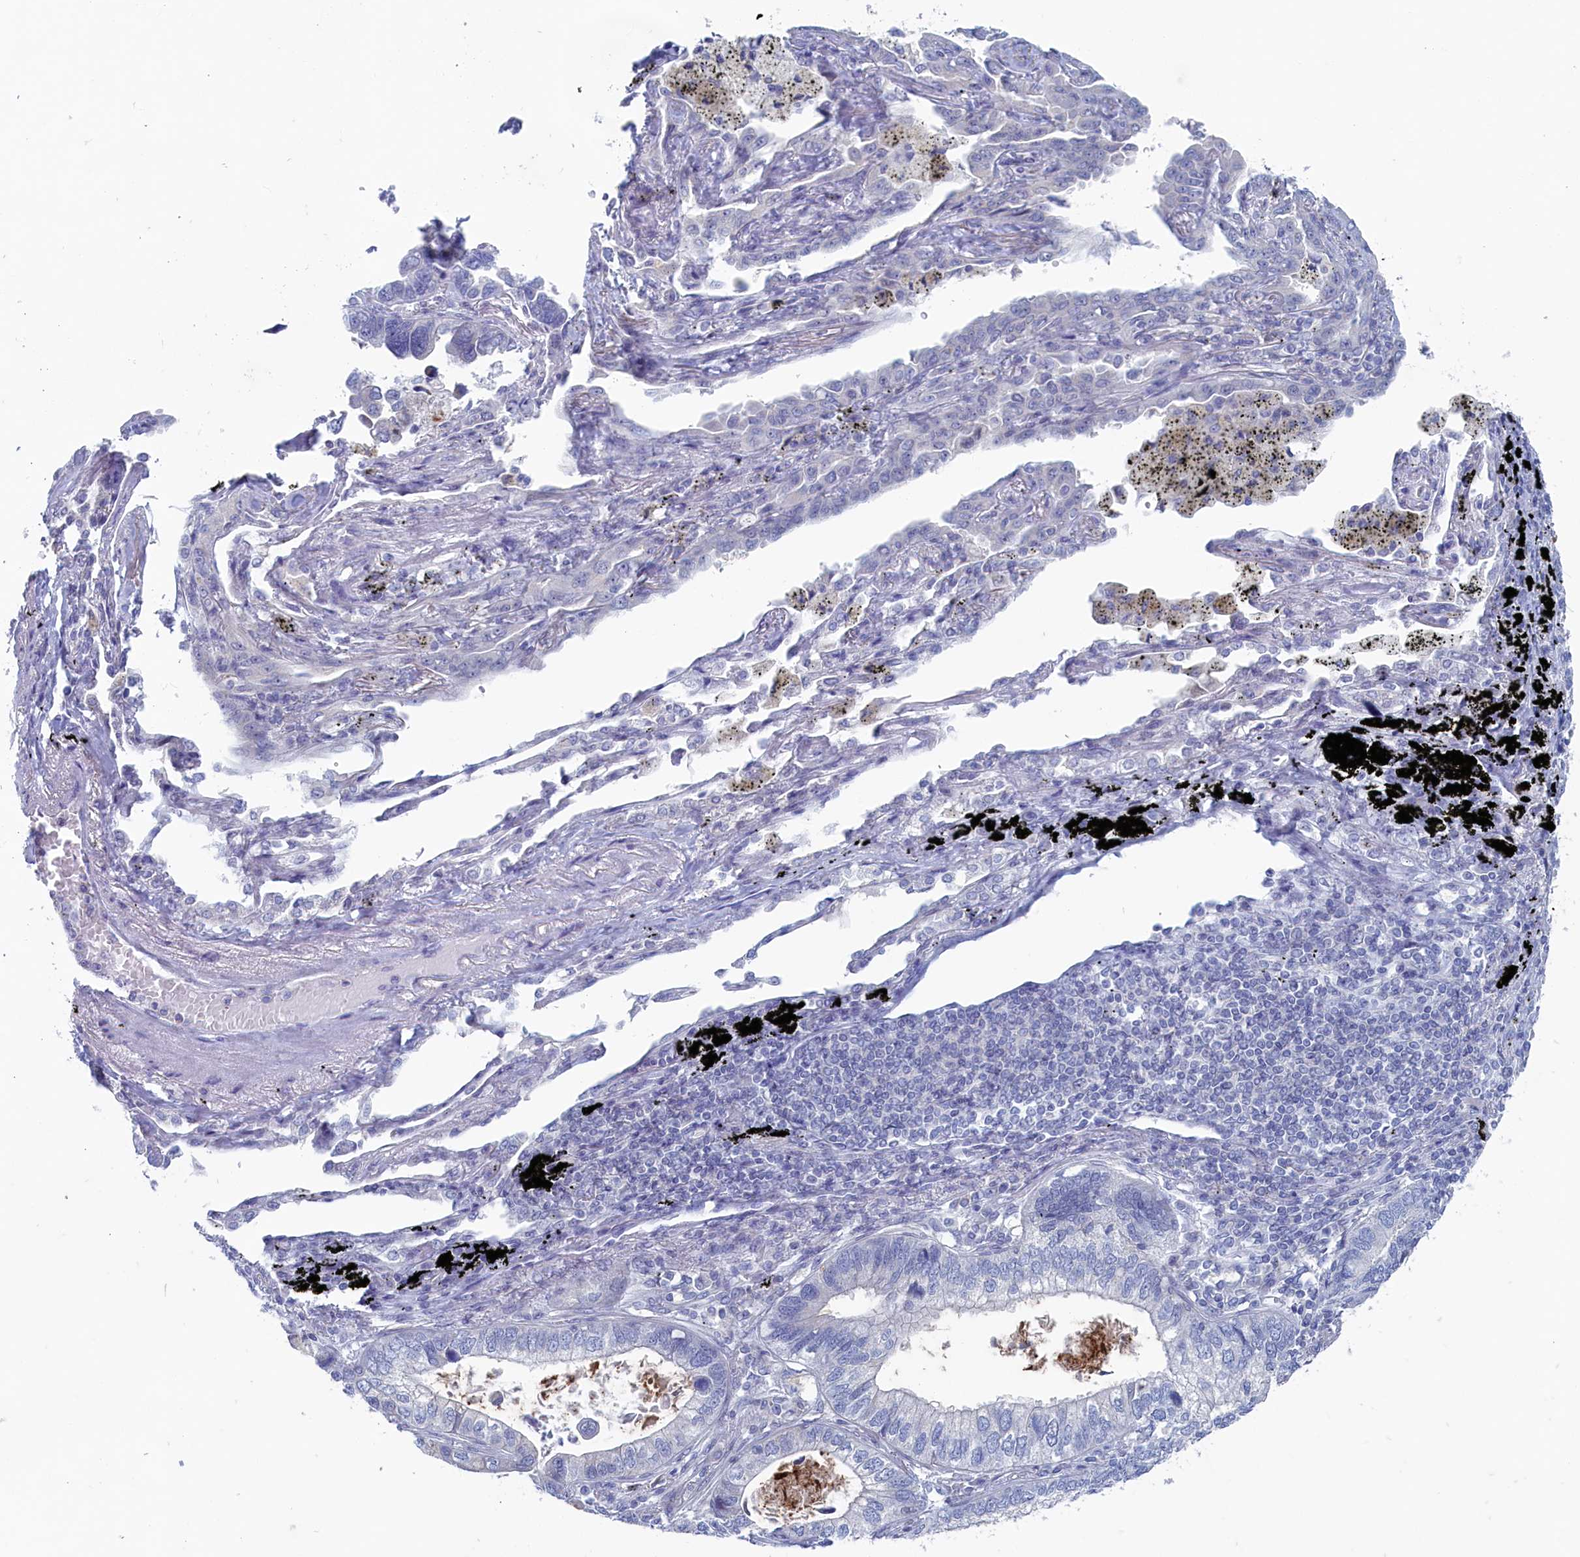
{"staining": {"intensity": "negative", "quantity": "none", "location": "none"}, "tissue": "lung cancer", "cell_type": "Tumor cells", "image_type": "cancer", "snomed": [{"axis": "morphology", "description": "Adenocarcinoma, NOS"}, {"axis": "topography", "description": "Lung"}], "caption": "This is an immunohistochemistry photomicrograph of lung adenocarcinoma. There is no expression in tumor cells.", "gene": "WDR76", "patient": {"sex": "male", "age": 67}}